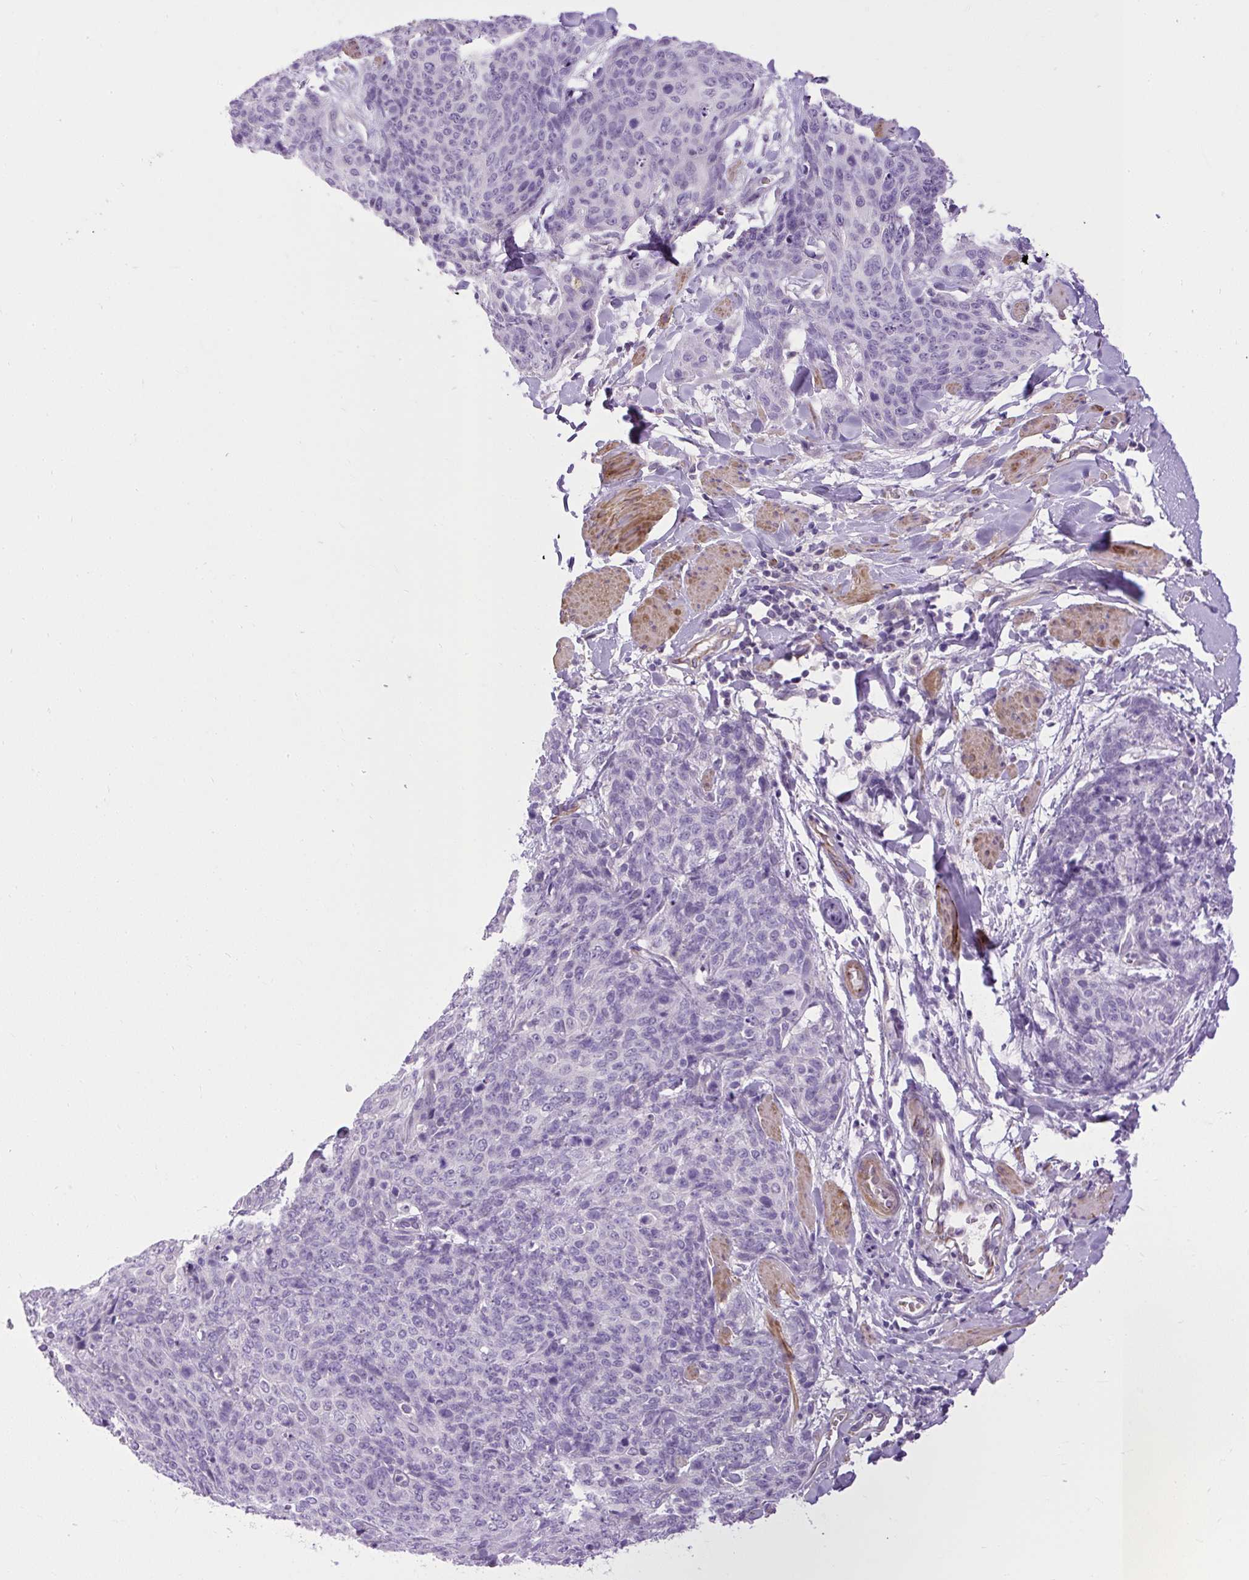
{"staining": {"intensity": "negative", "quantity": "none", "location": "none"}, "tissue": "skin cancer", "cell_type": "Tumor cells", "image_type": "cancer", "snomed": [{"axis": "morphology", "description": "Squamous cell carcinoma, NOS"}, {"axis": "topography", "description": "Skin"}, {"axis": "topography", "description": "Vulva"}], "caption": "Micrograph shows no significant protein staining in tumor cells of skin cancer.", "gene": "VWA7", "patient": {"sex": "female", "age": 85}}